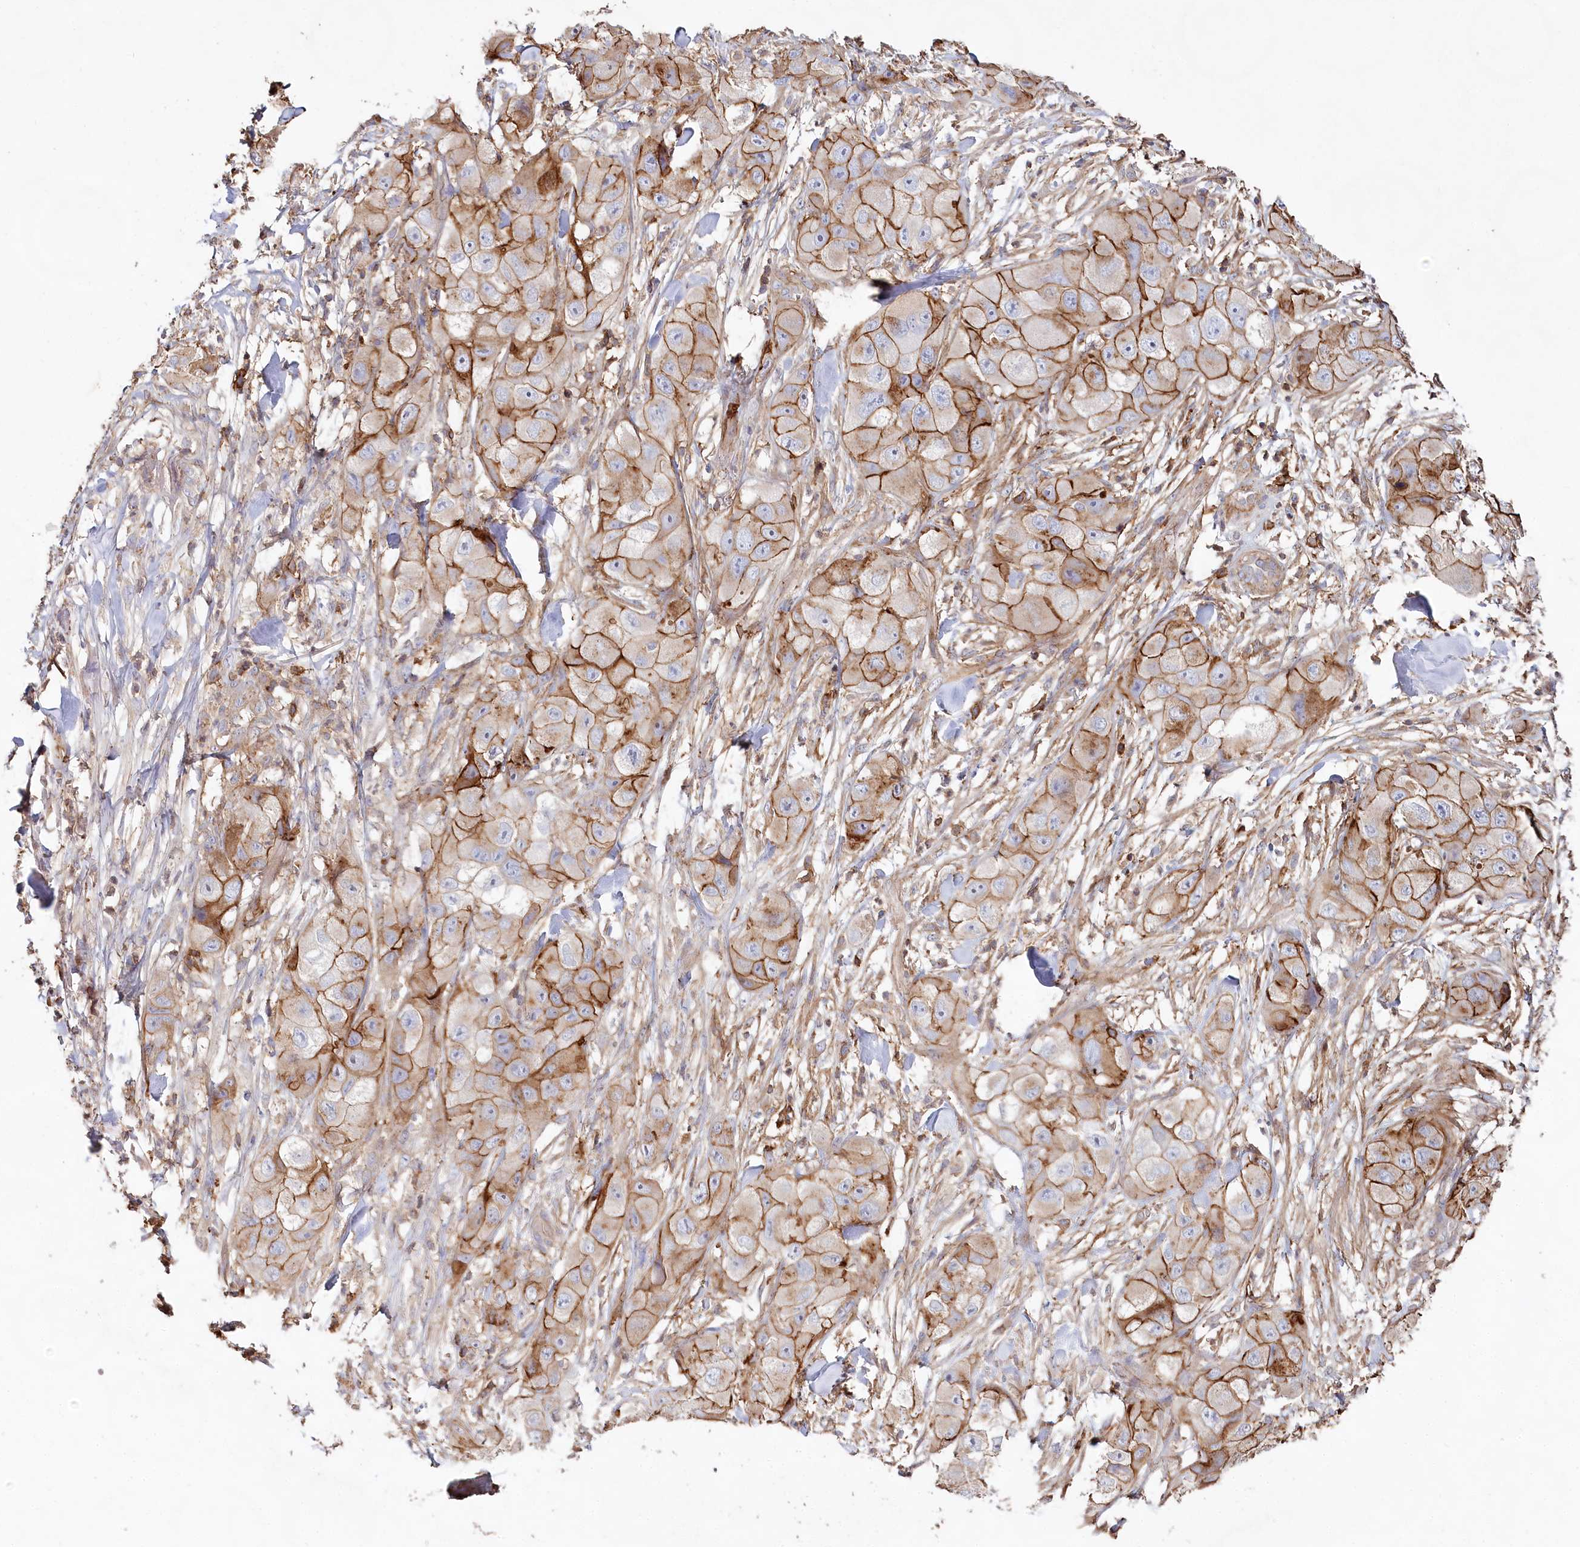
{"staining": {"intensity": "strong", "quantity": ">75%", "location": "cytoplasmic/membranous"}, "tissue": "skin cancer", "cell_type": "Tumor cells", "image_type": "cancer", "snomed": [{"axis": "morphology", "description": "Squamous cell carcinoma, NOS"}, {"axis": "topography", "description": "Skin"}, {"axis": "topography", "description": "Subcutis"}], "caption": "Protein expression analysis of skin cancer displays strong cytoplasmic/membranous expression in approximately >75% of tumor cells. Nuclei are stained in blue.", "gene": "RBP5", "patient": {"sex": "male", "age": 73}}